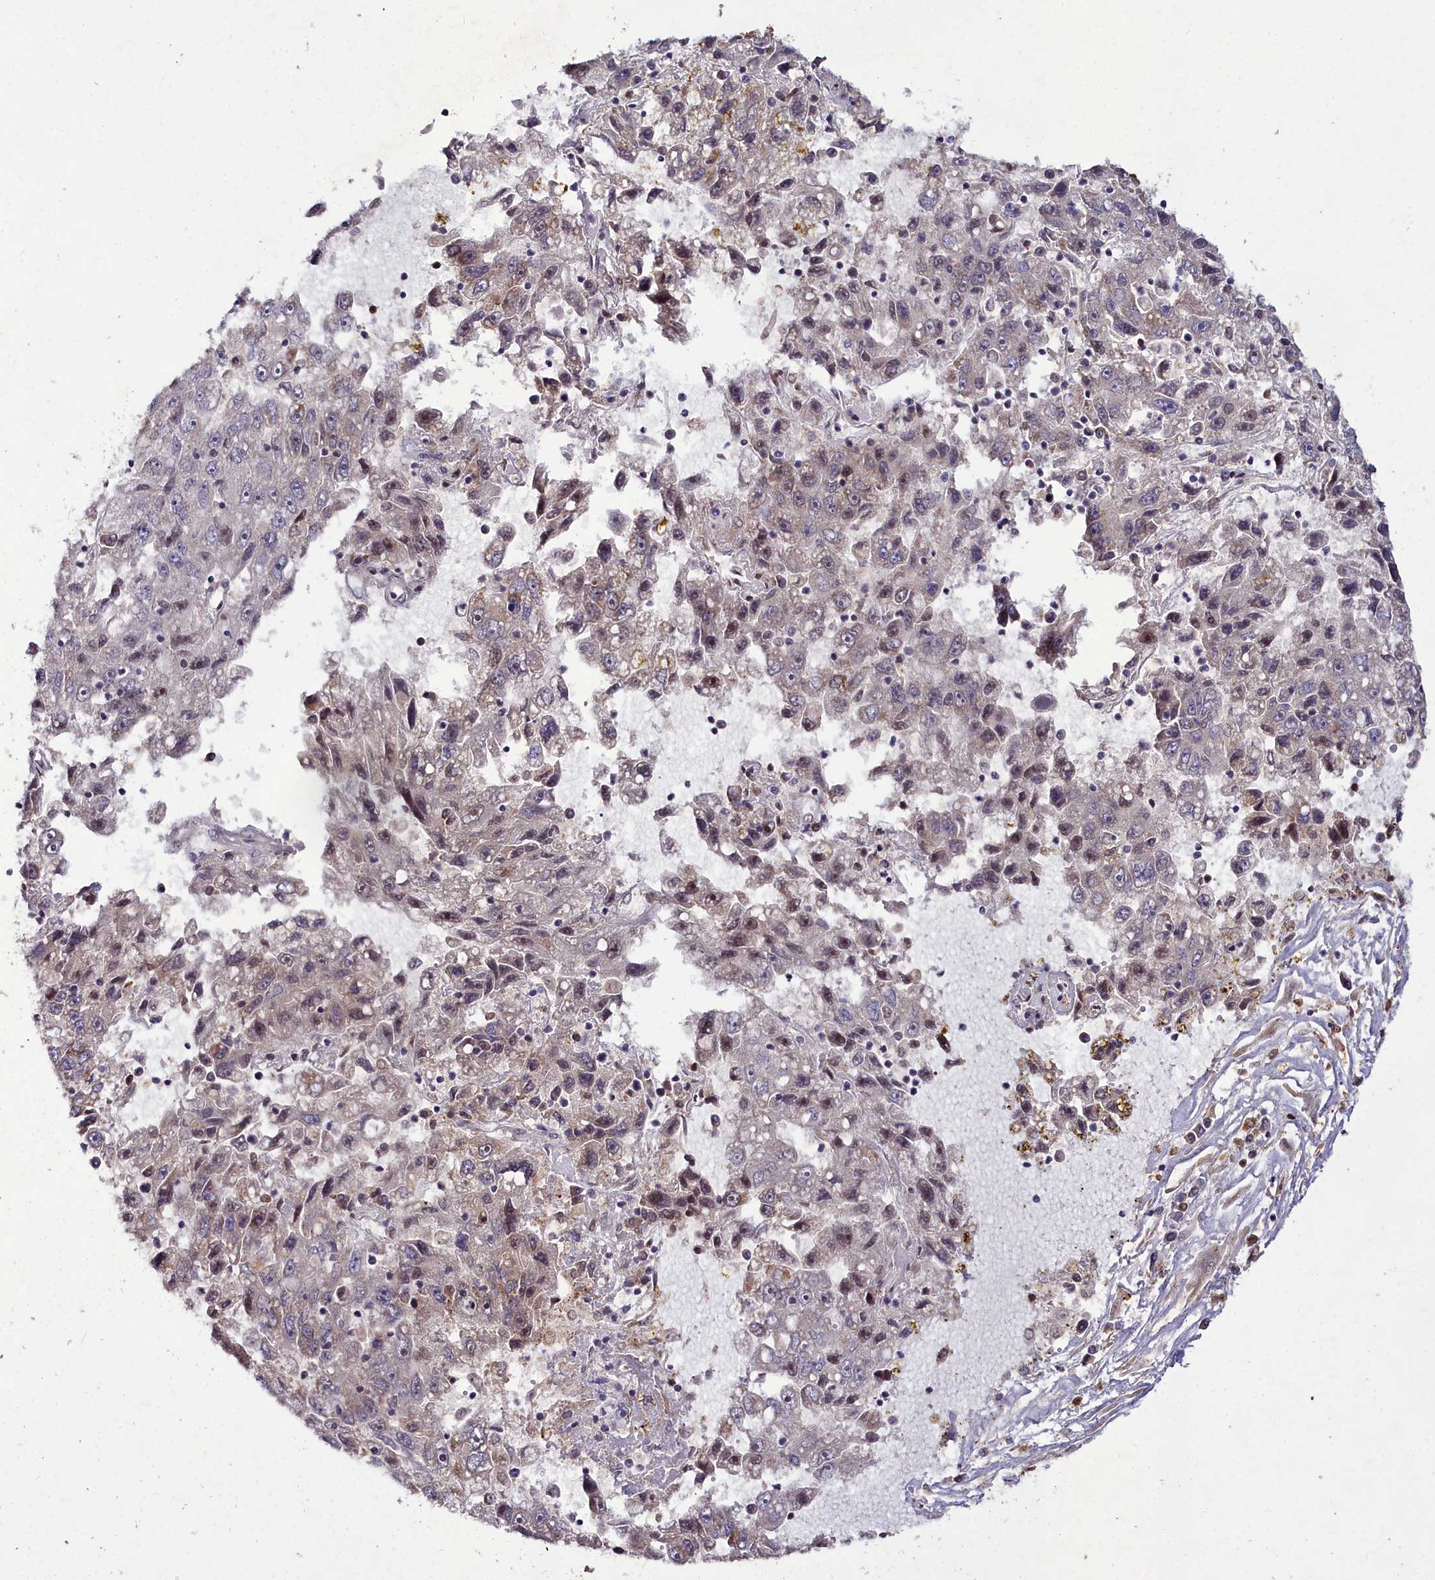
{"staining": {"intensity": "weak", "quantity": "<25%", "location": "nuclear"}, "tissue": "liver cancer", "cell_type": "Tumor cells", "image_type": "cancer", "snomed": [{"axis": "morphology", "description": "Carcinoma, Hepatocellular, NOS"}, {"axis": "topography", "description": "Liver"}], "caption": "A photomicrograph of human liver cancer (hepatocellular carcinoma) is negative for staining in tumor cells.", "gene": "CXXC1", "patient": {"sex": "male", "age": 49}}